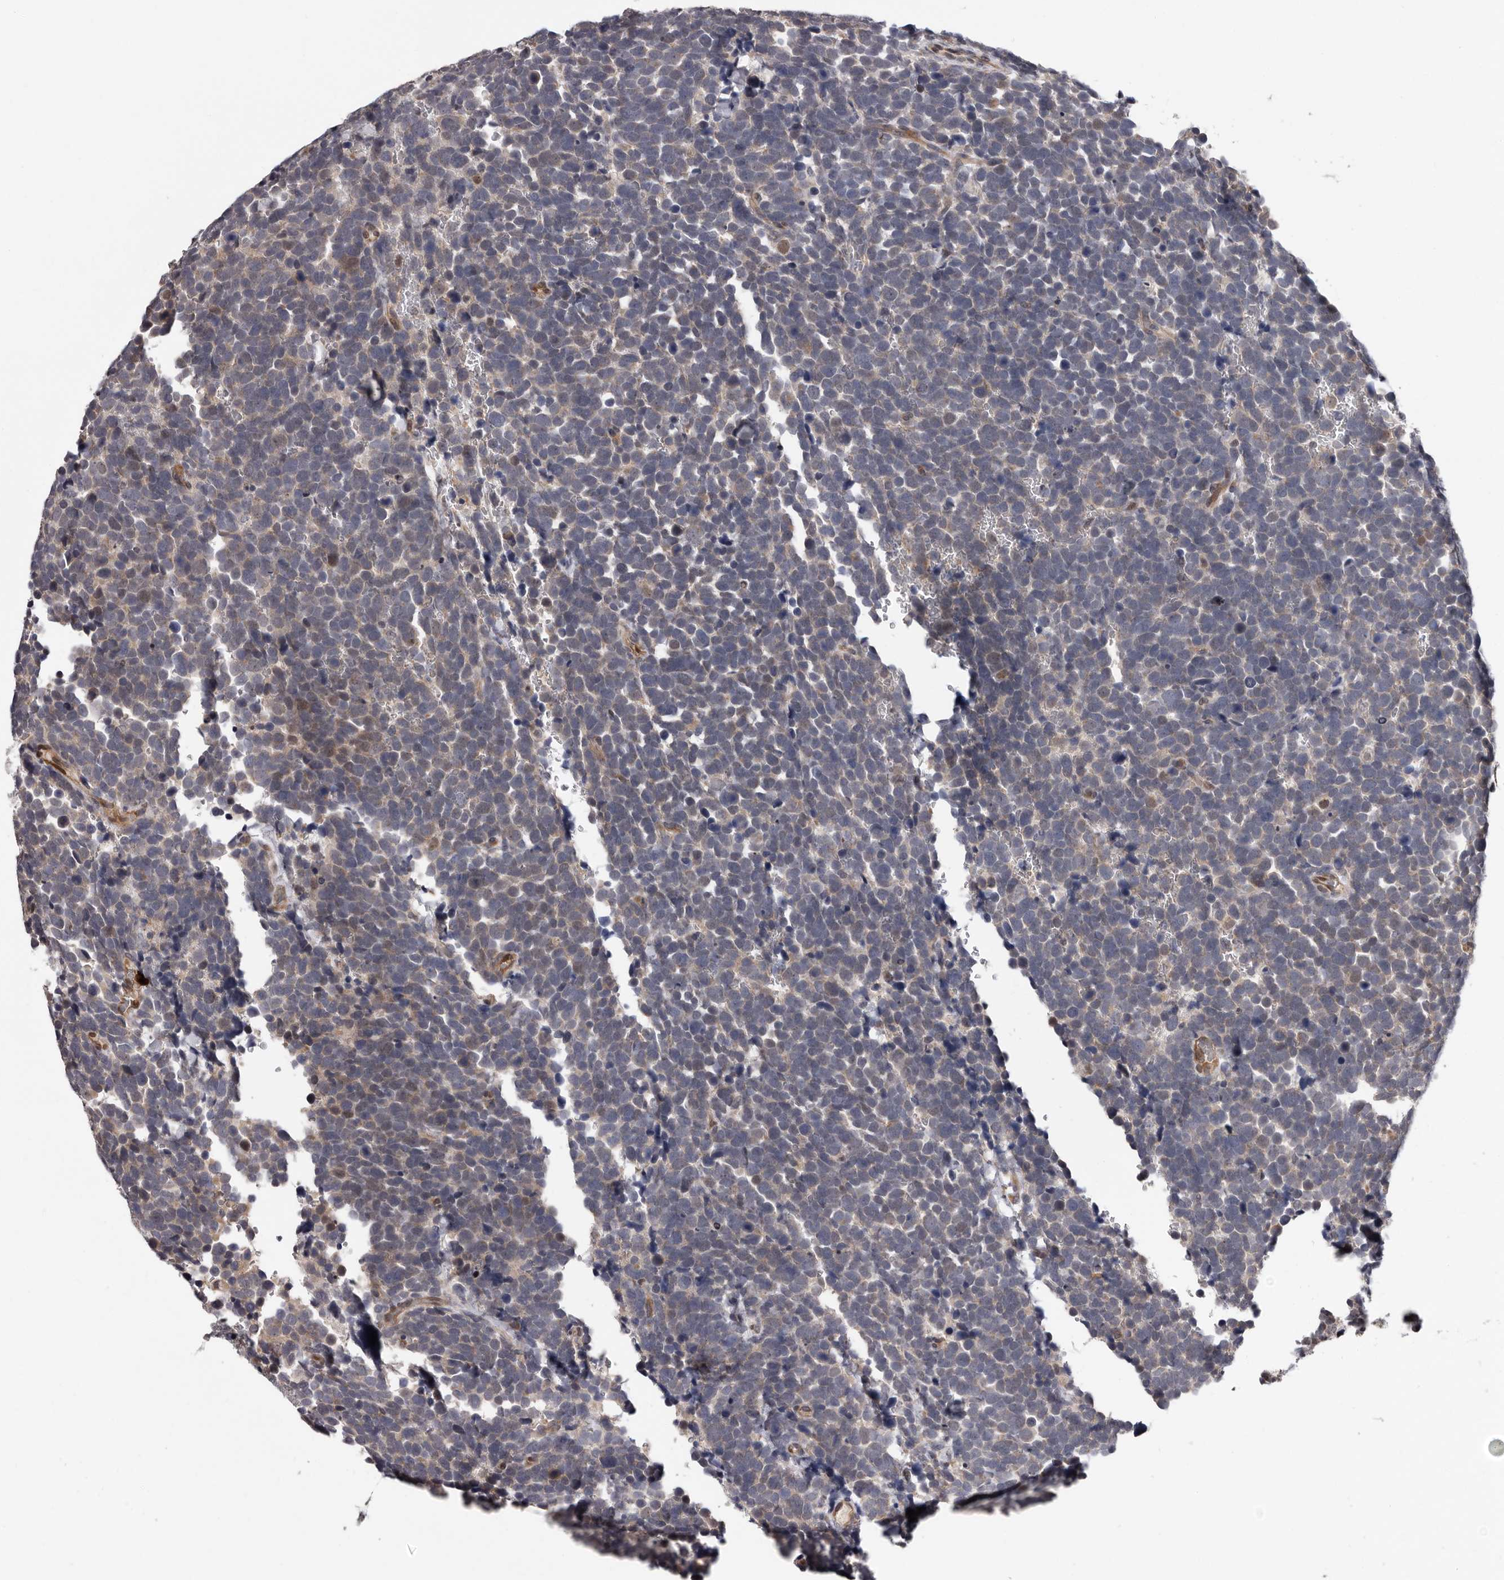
{"staining": {"intensity": "weak", "quantity": "25%-75%", "location": "cytoplasmic/membranous"}, "tissue": "urothelial cancer", "cell_type": "Tumor cells", "image_type": "cancer", "snomed": [{"axis": "morphology", "description": "Urothelial carcinoma, High grade"}, {"axis": "topography", "description": "Urinary bladder"}], "caption": "Urothelial cancer was stained to show a protein in brown. There is low levels of weak cytoplasmic/membranous positivity in approximately 25%-75% of tumor cells.", "gene": "MED8", "patient": {"sex": "female", "age": 82}}